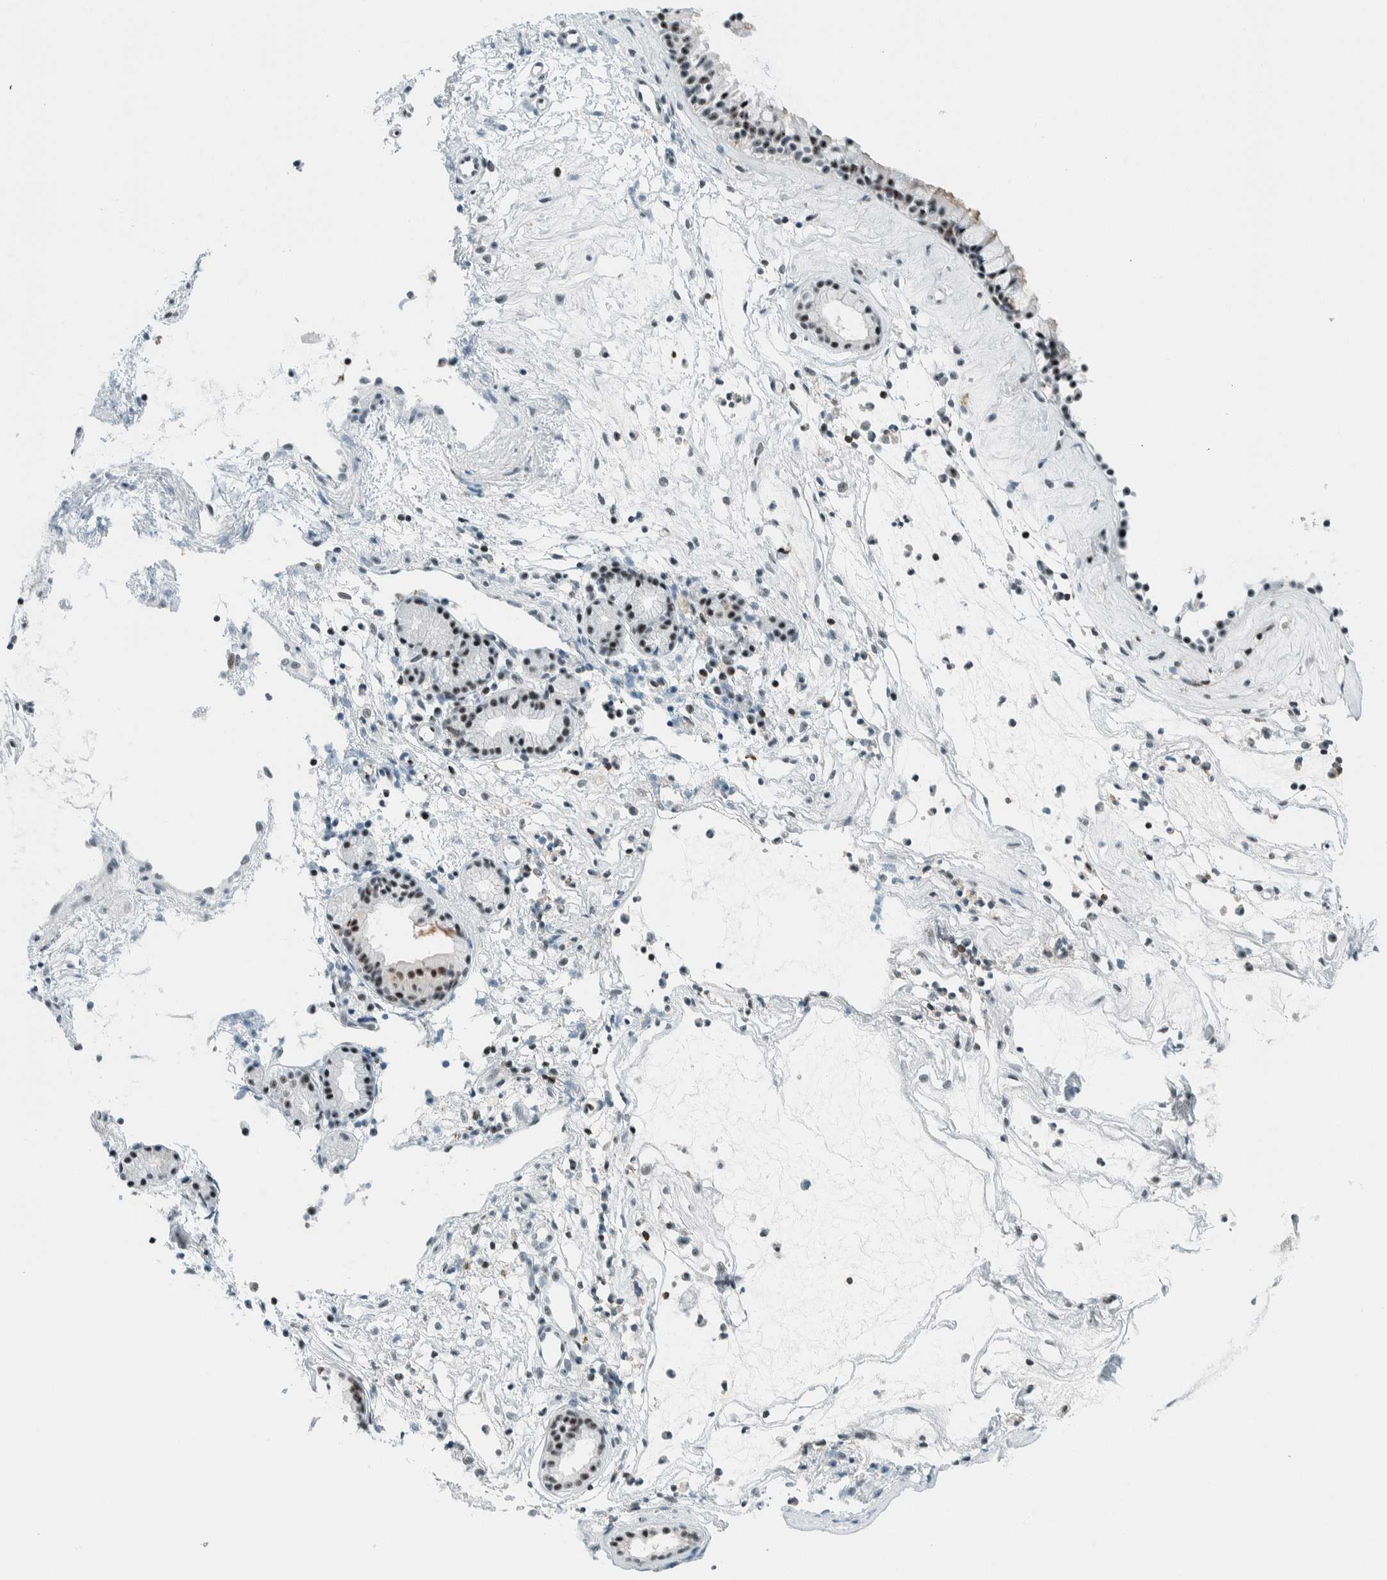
{"staining": {"intensity": "moderate", "quantity": ">75%", "location": "nuclear"}, "tissue": "nasopharynx", "cell_type": "Respiratory epithelial cells", "image_type": "normal", "snomed": [{"axis": "morphology", "description": "Normal tissue, NOS"}, {"axis": "topography", "description": "Nasopharynx"}], "caption": "DAB immunohistochemical staining of benign human nasopharynx displays moderate nuclear protein positivity in about >75% of respiratory epithelial cells.", "gene": "CYSRT1", "patient": {"sex": "female", "age": 42}}